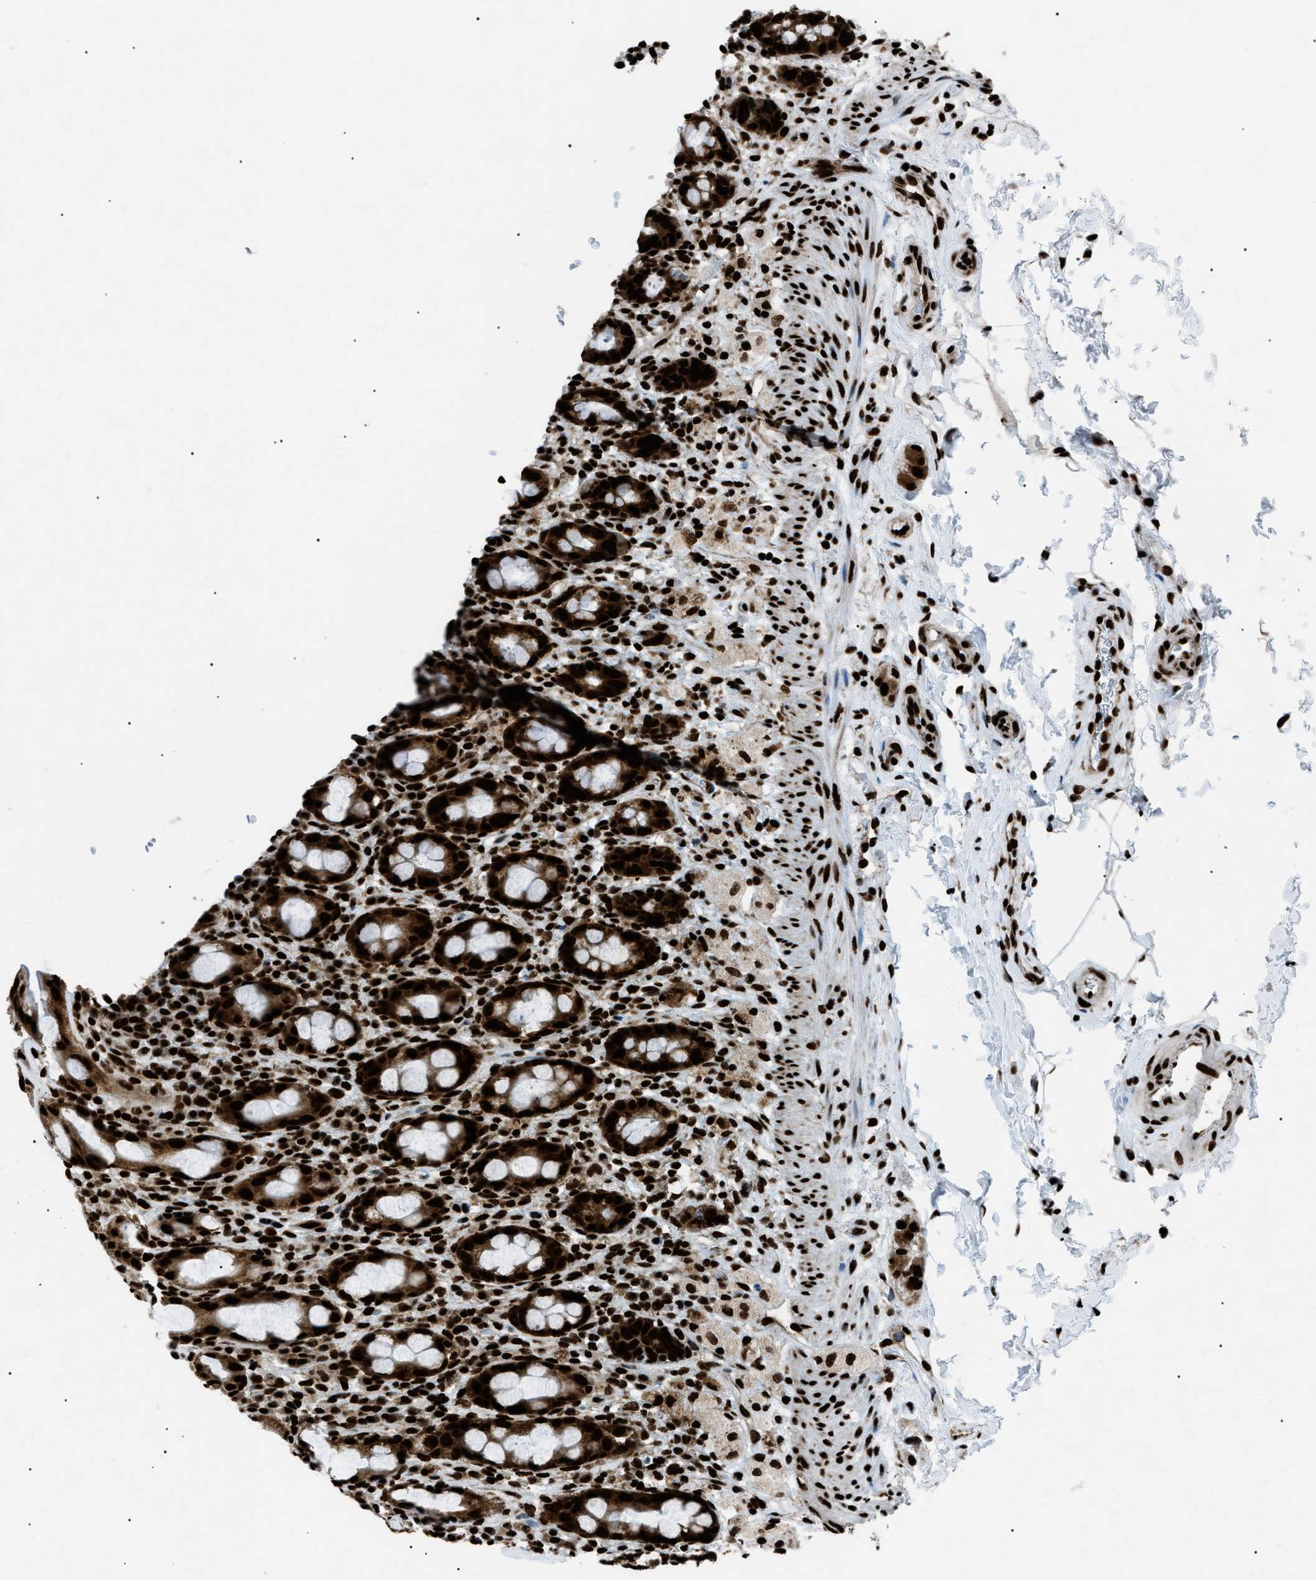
{"staining": {"intensity": "strong", "quantity": ">75%", "location": "nuclear"}, "tissue": "rectum", "cell_type": "Glandular cells", "image_type": "normal", "snomed": [{"axis": "morphology", "description": "Normal tissue, NOS"}, {"axis": "topography", "description": "Rectum"}], "caption": "This image shows normal rectum stained with immunohistochemistry to label a protein in brown. The nuclear of glandular cells show strong positivity for the protein. Nuclei are counter-stained blue.", "gene": "HNRNPK", "patient": {"sex": "male", "age": 44}}